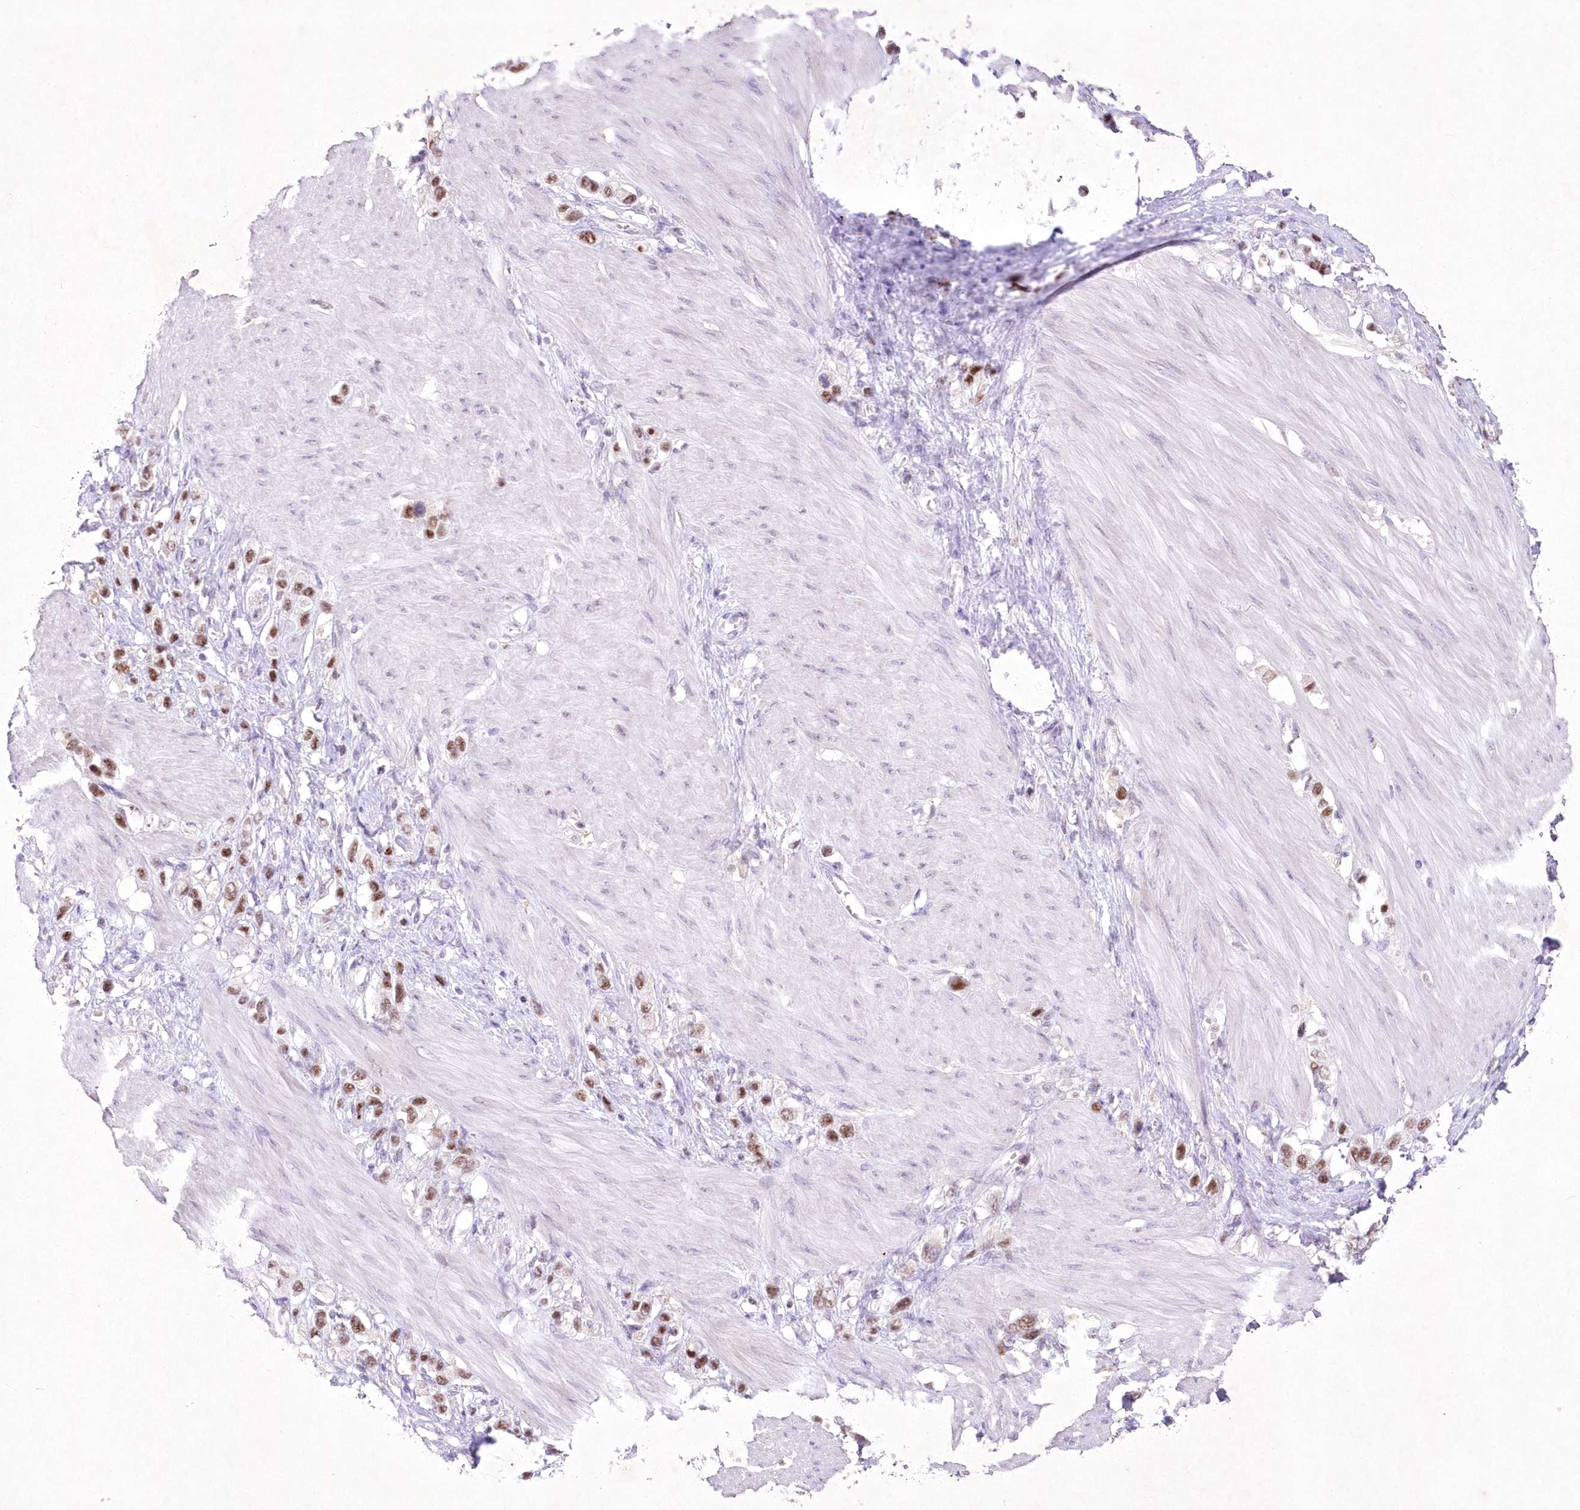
{"staining": {"intensity": "moderate", "quantity": ">75%", "location": "nuclear"}, "tissue": "stomach cancer", "cell_type": "Tumor cells", "image_type": "cancer", "snomed": [{"axis": "morphology", "description": "Adenocarcinoma, NOS"}, {"axis": "topography", "description": "Stomach"}], "caption": "Immunohistochemical staining of stomach adenocarcinoma reveals medium levels of moderate nuclear expression in about >75% of tumor cells.", "gene": "RBM27", "patient": {"sex": "female", "age": 65}}